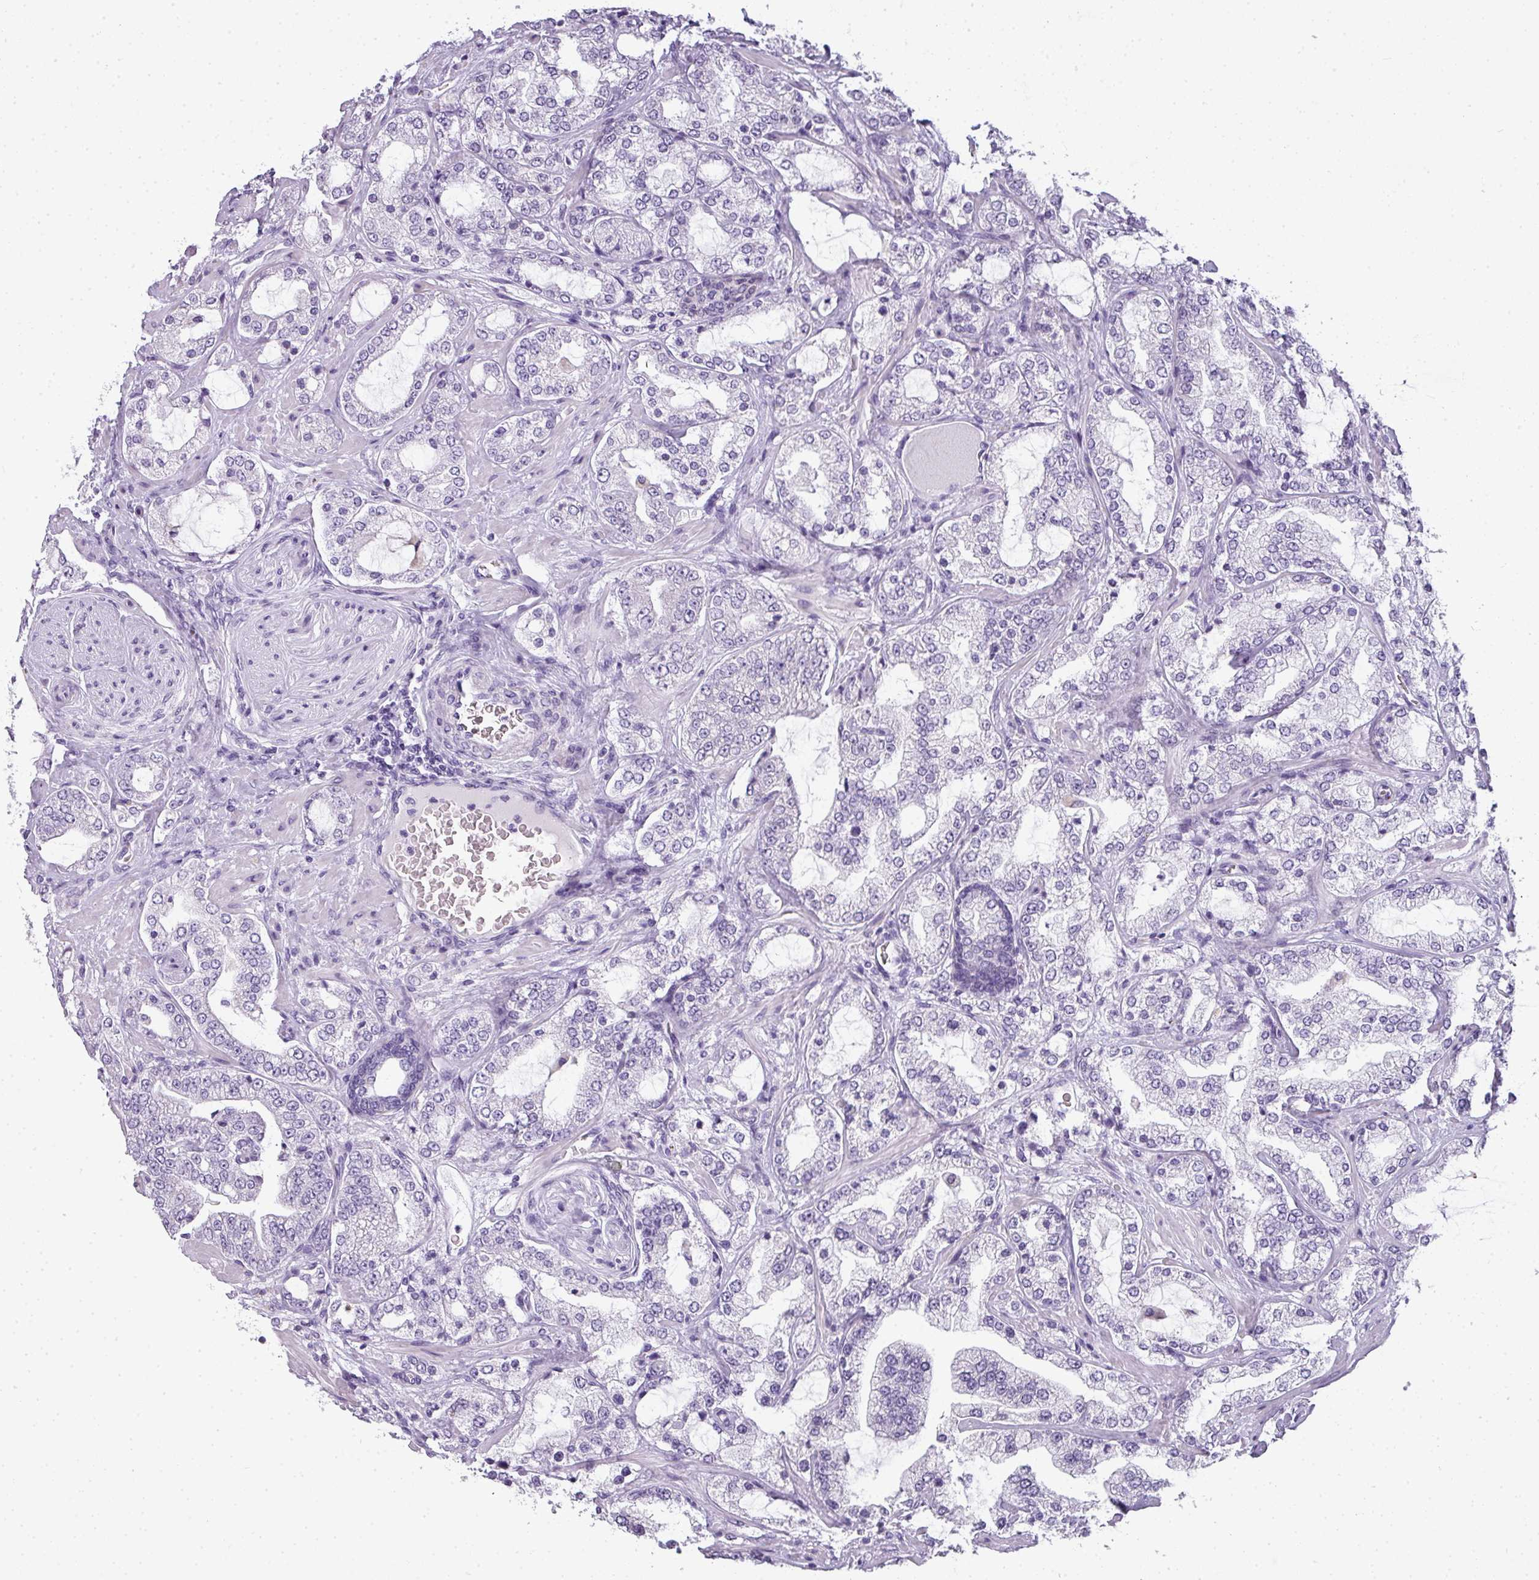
{"staining": {"intensity": "negative", "quantity": "none", "location": "none"}, "tissue": "prostate cancer", "cell_type": "Tumor cells", "image_type": "cancer", "snomed": [{"axis": "morphology", "description": "Adenocarcinoma, High grade"}, {"axis": "topography", "description": "Prostate"}], "caption": "Tumor cells are negative for brown protein staining in prostate cancer.", "gene": "RBMY1F", "patient": {"sex": "male", "age": 64}}